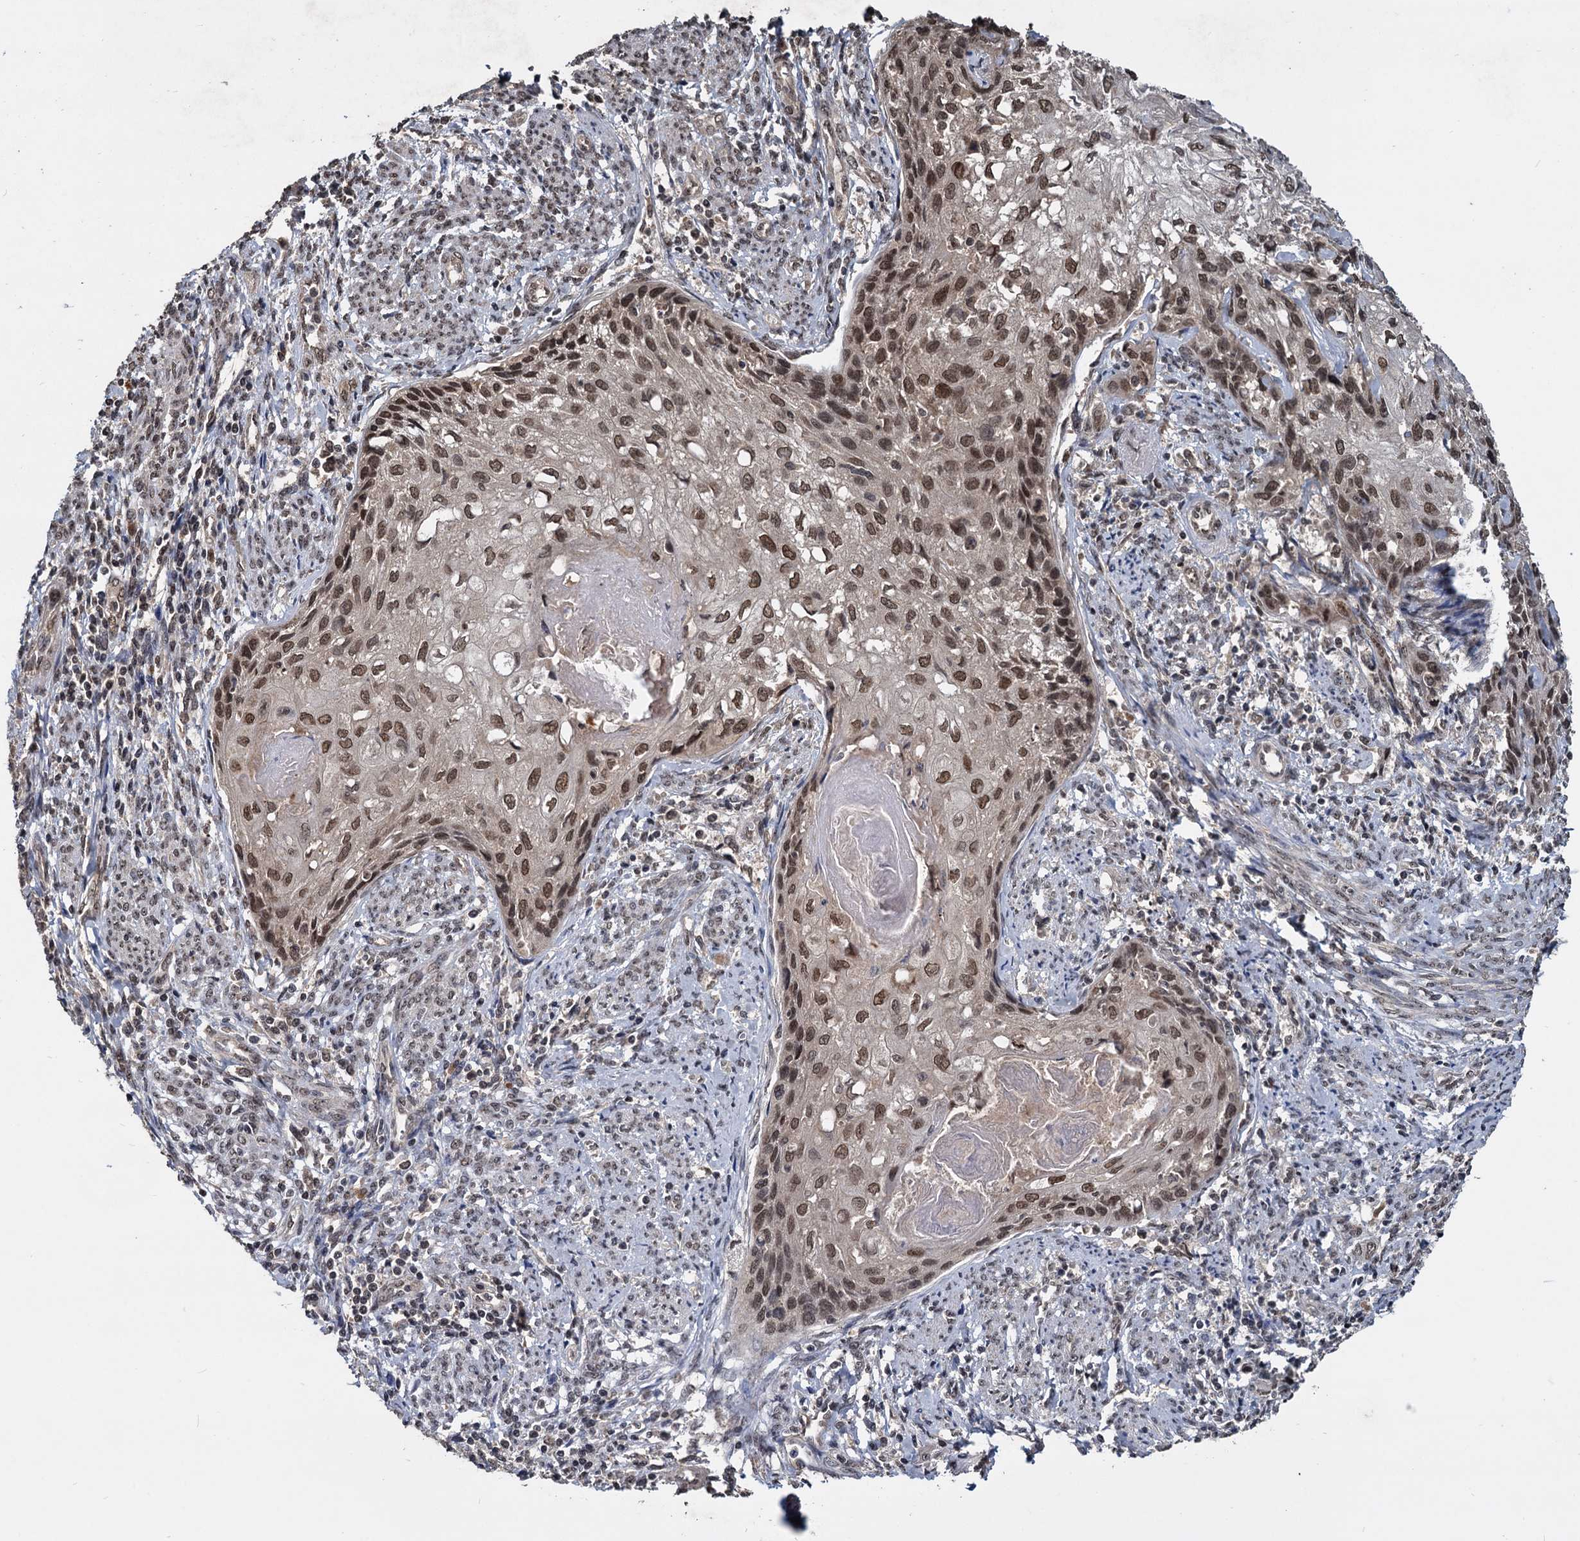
{"staining": {"intensity": "moderate", "quantity": "25%-75%", "location": "nuclear"}, "tissue": "cervical cancer", "cell_type": "Tumor cells", "image_type": "cancer", "snomed": [{"axis": "morphology", "description": "Squamous cell carcinoma, NOS"}, {"axis": "topography", "description": "Cervix"}], "caption": "This is an image of immunohistochemistry (IHC) staining of cervical cancer, which shows moderate positivity in the nuclear of tumor cells.", "gene": "FAM216B", "patient": {"sex": "female", "age": 67}}